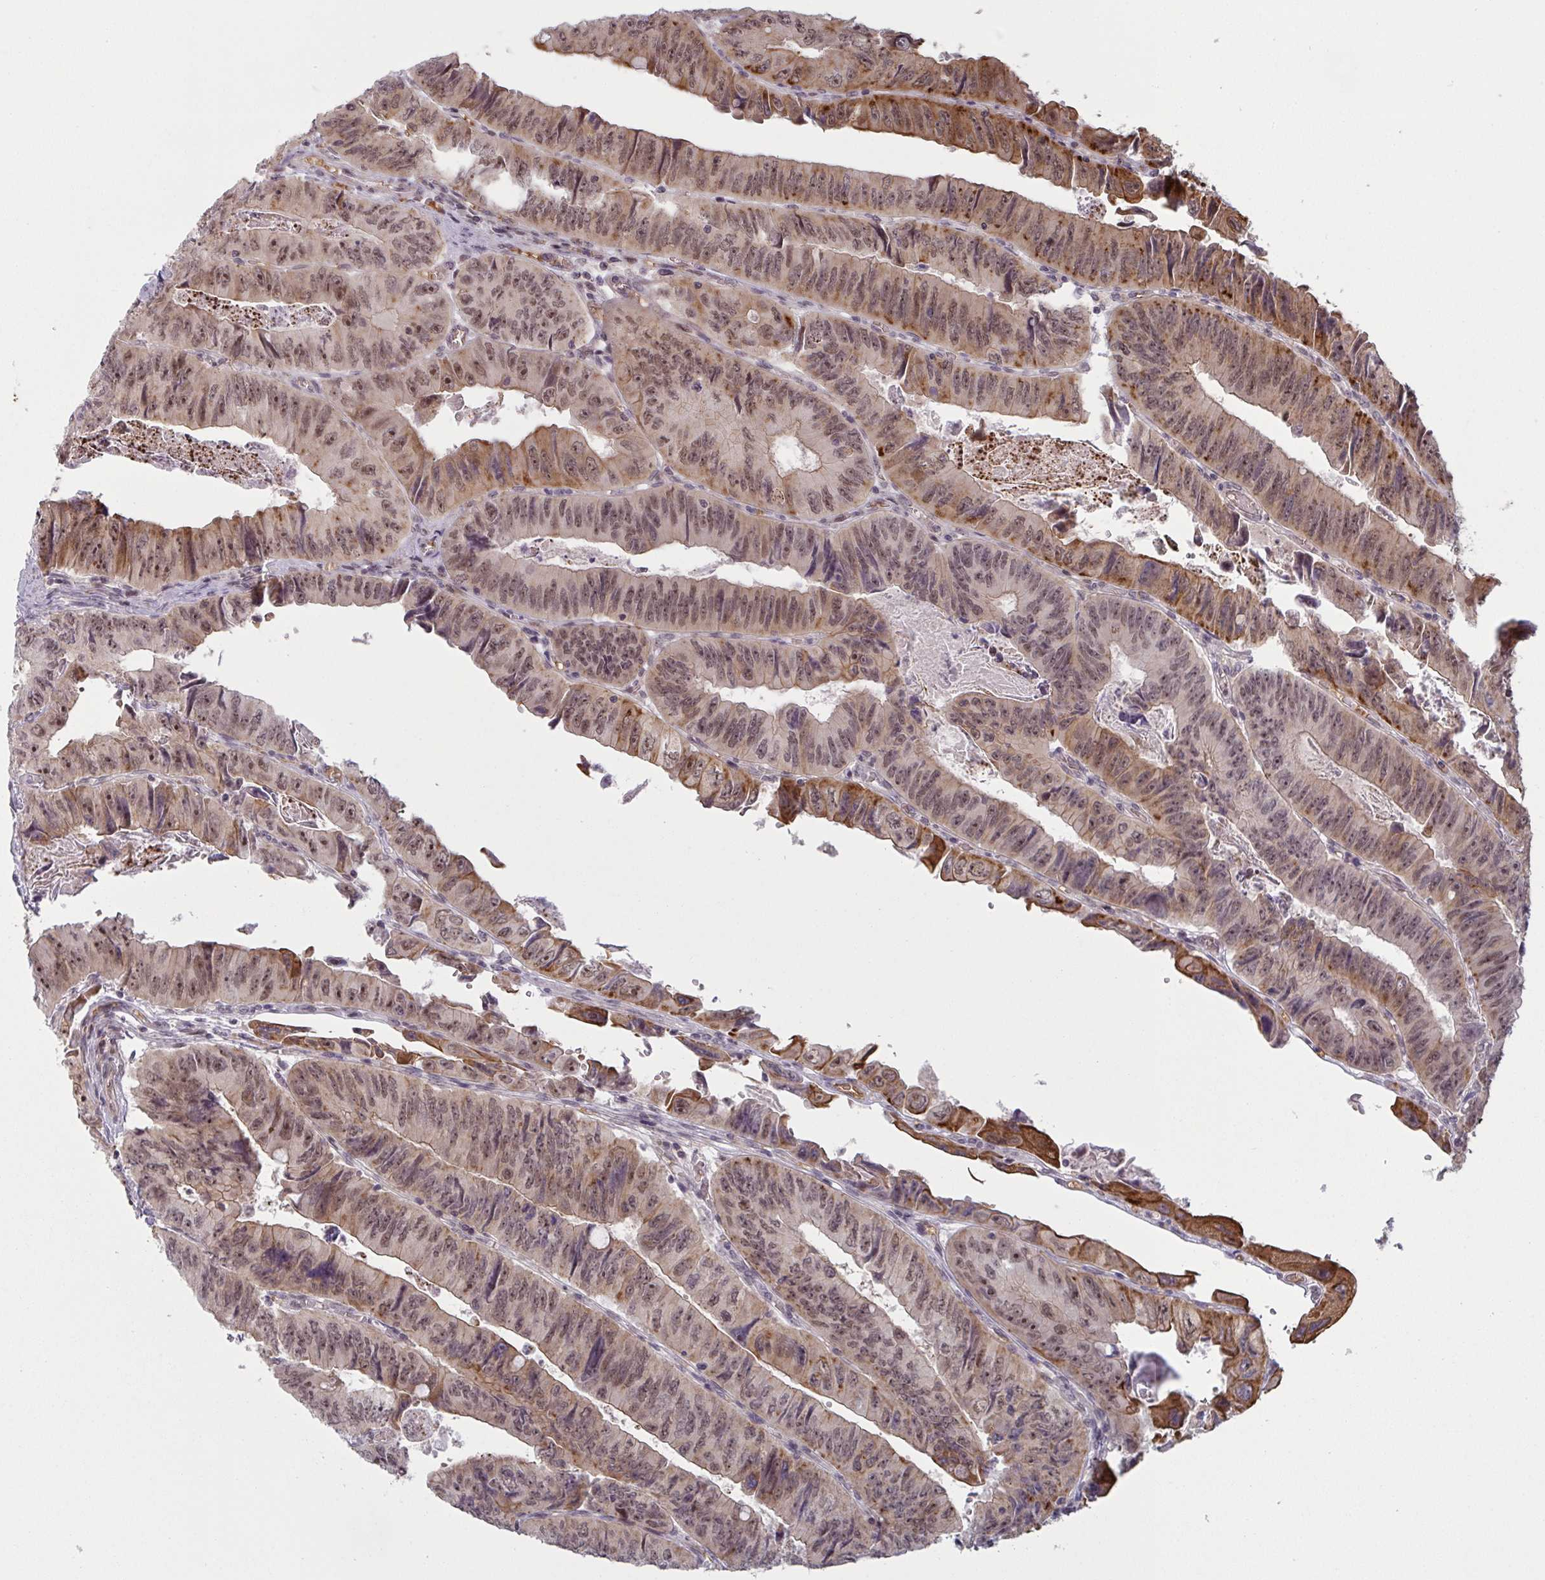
{"staining": {"intensity": "moderate", "quantity": ">75%", "location": "cytoplasmic/membranous,nuclear"}, "tissue": "colorectal cancer", "cell_type": "Tumor cells", "image_type": "cancer", "snomed": [{"axis": "morphology", "description": "Adenocarcinoma, NOS"}, {"axis": "topography", "description": "Colon"}], "caption": "Adenocarcinoma (colorectal) stained with a protein marker exhibits moderate staining in tumor cells.", "gene": "NLRP13", "patient": {"sex": "female", "age": 84}}